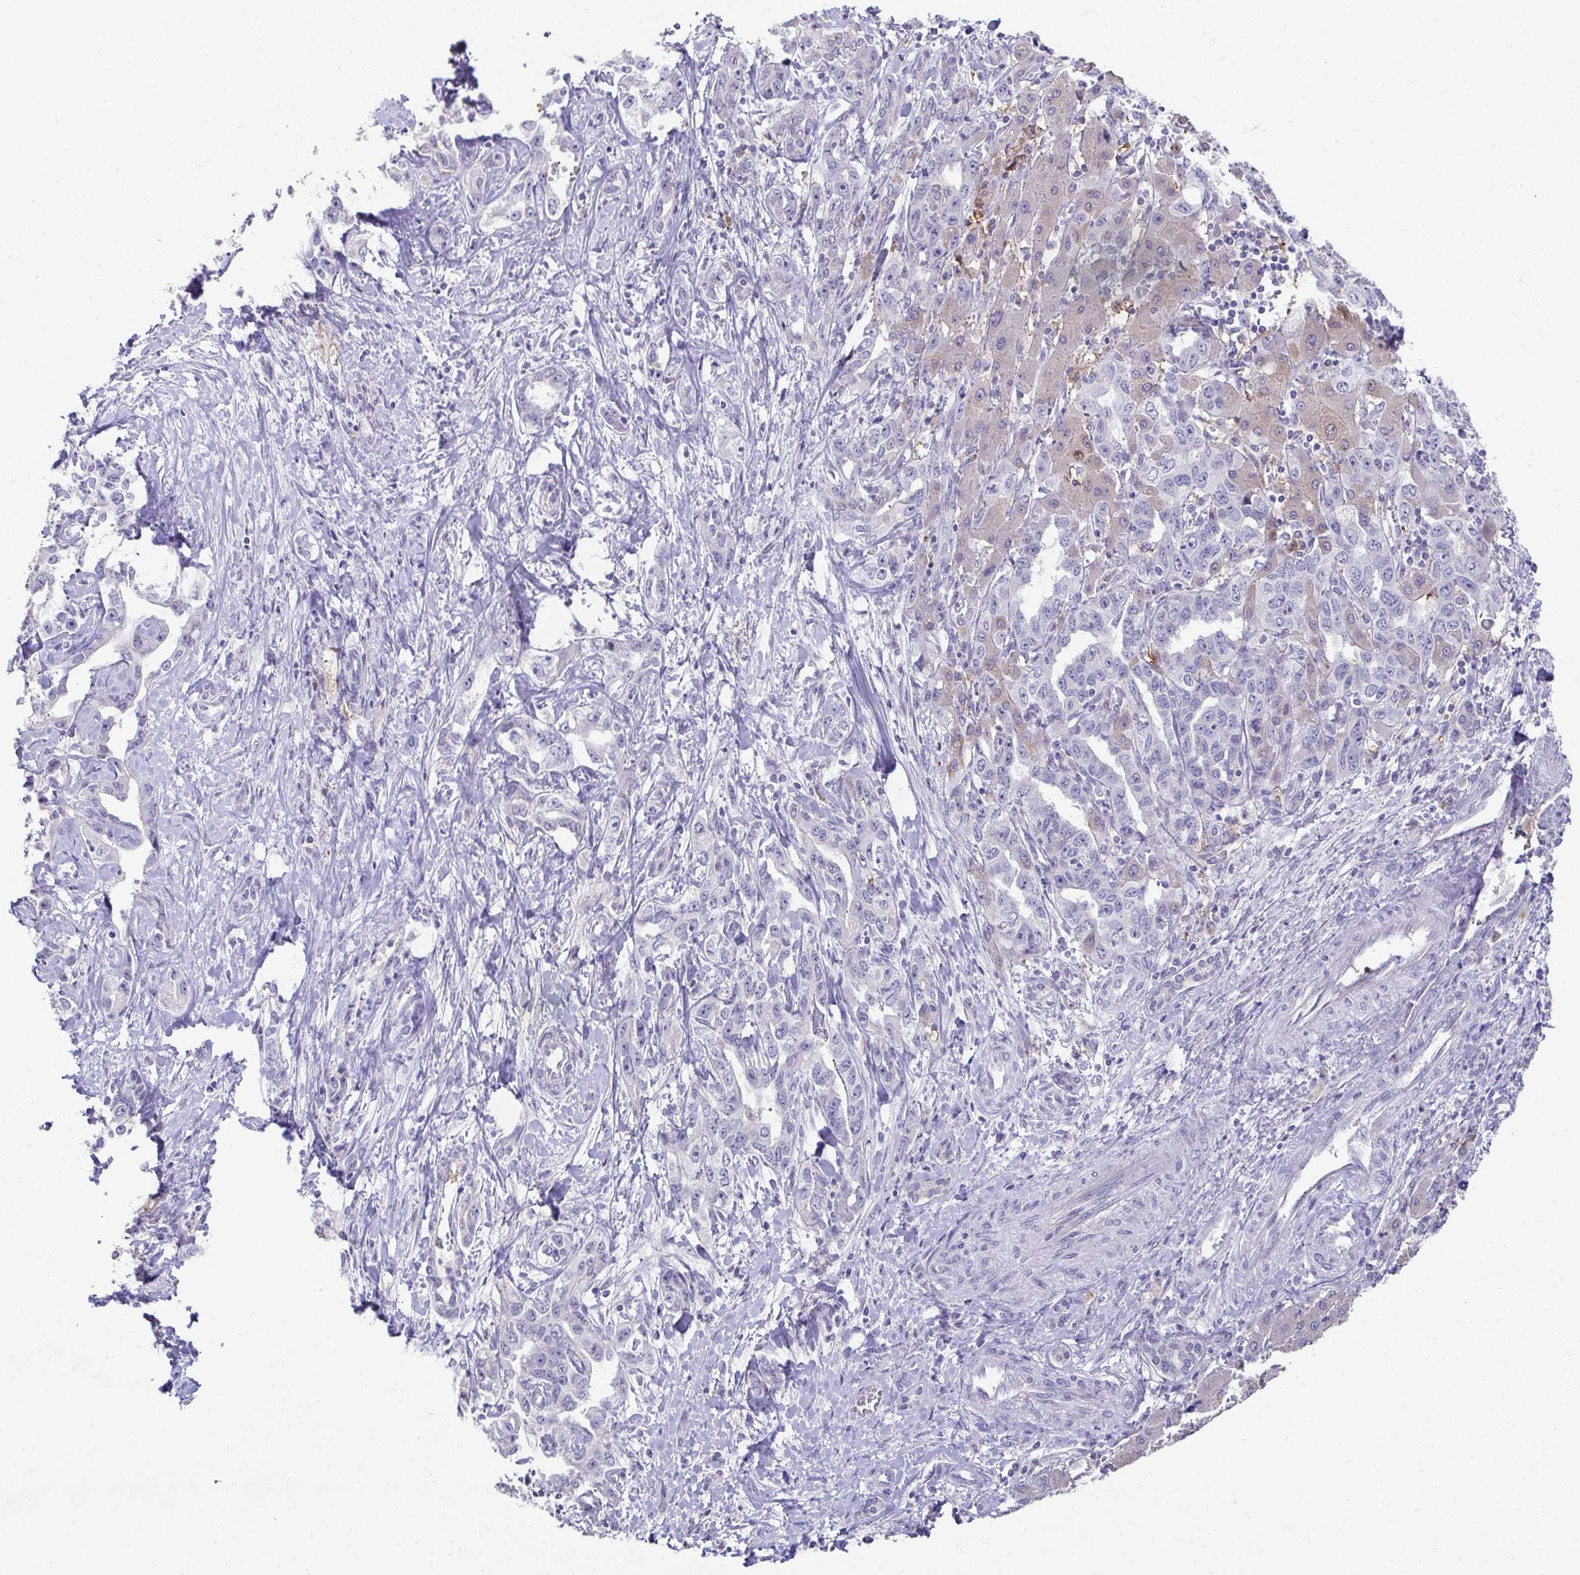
{"staining": {"intensity": "negative", "quantity": "none", "location": "none"}, "tissue": "liver cancer", "cell_type": "Tumor cells", "image_type": "cancer", "snomed": [{"axis": "morphology", "description": "Cholangiocarcinoma"}, {"axis": "topography", "description": "Liver"}], "caption": "Human cholangiocarcinoma (liver) stained for a protein using immunohistochemistry (IHC) demonstrates no staining in tumor cells.", "gene": "ADAM21", "patient": {"sex": "male", "age": 59}}